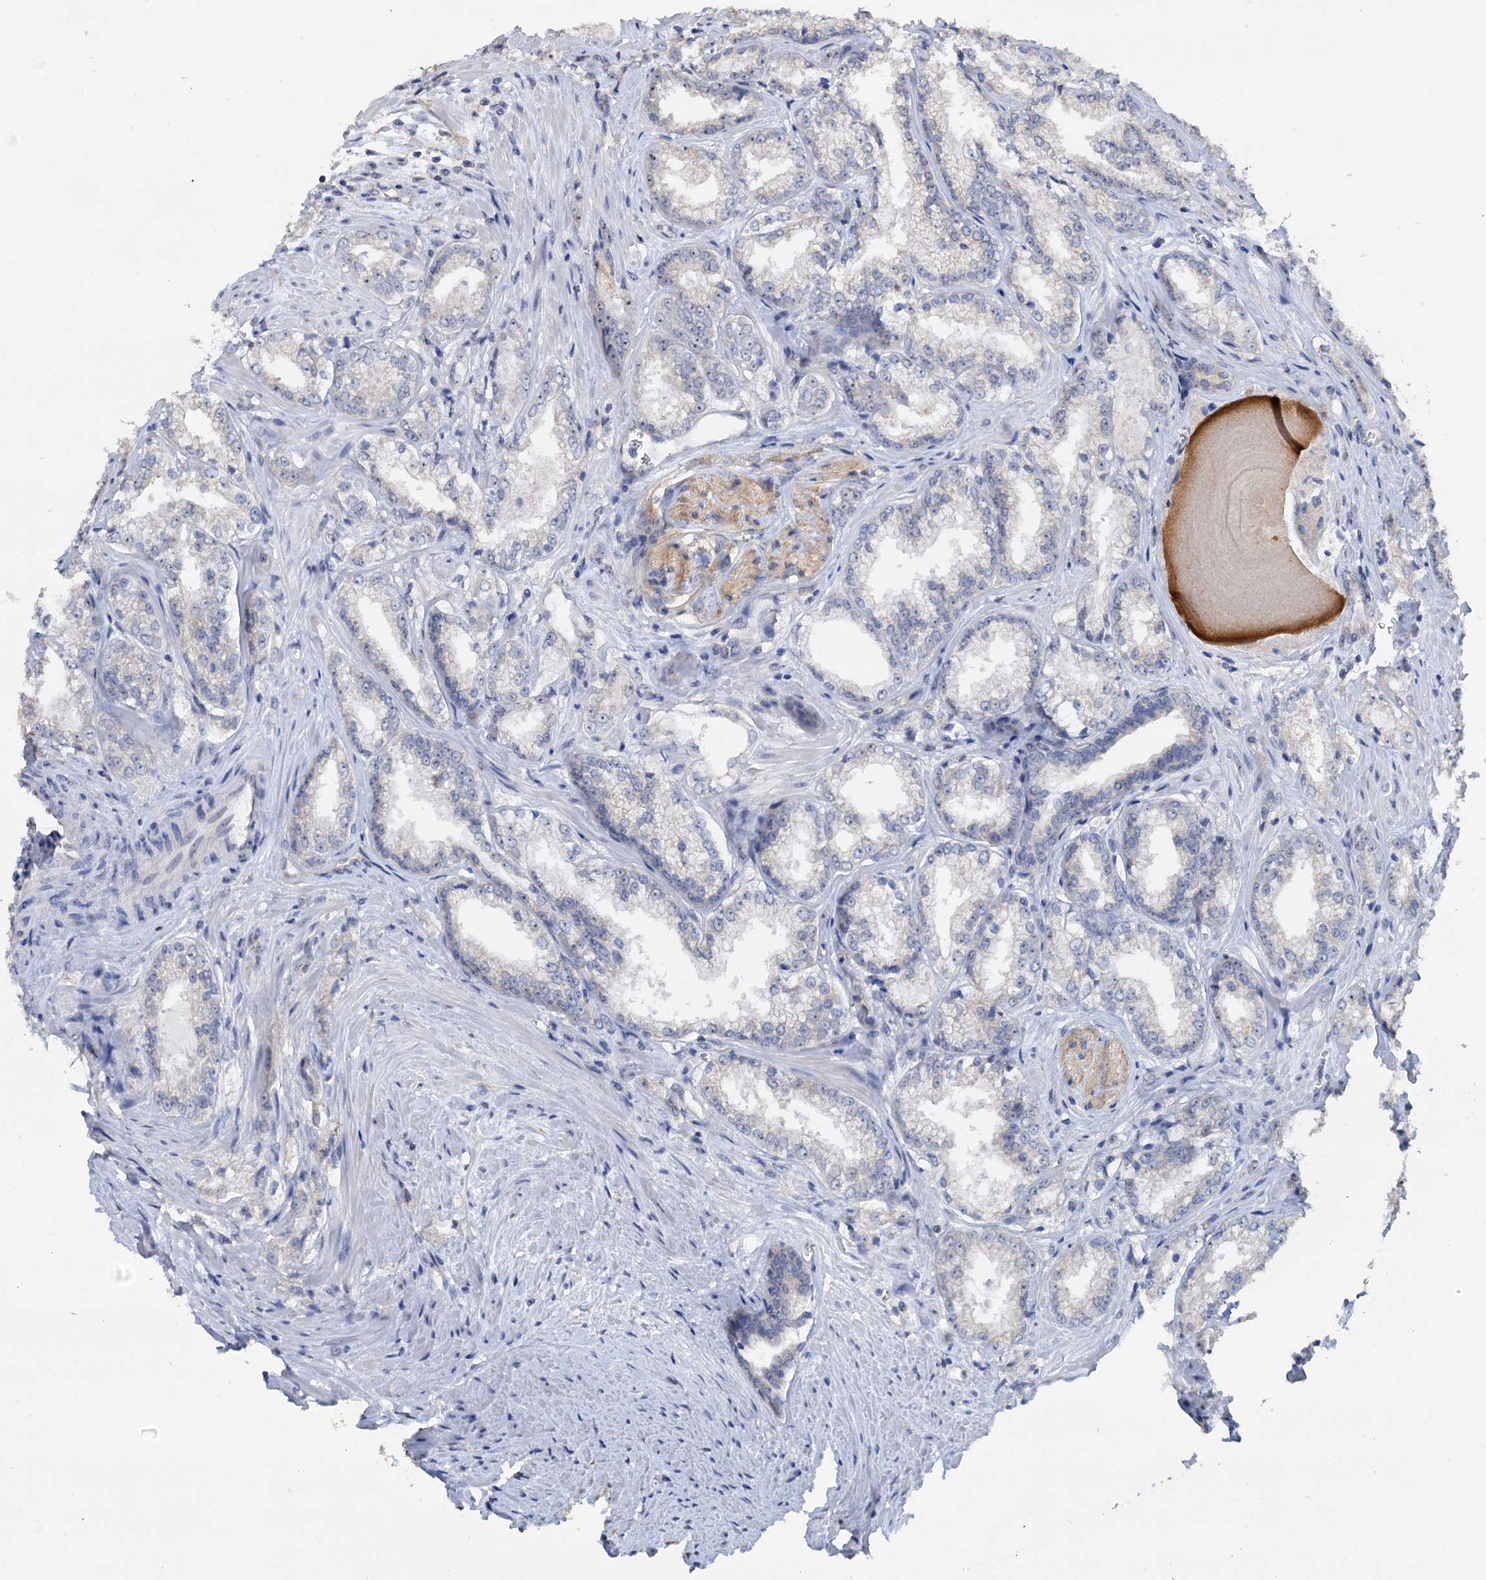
{"staining": {"intensity": "negative", "quantity": "none", "location": "none"}, "tissue": "prostate cancer", "cell_type": "Tumor cells", "image_type": "cancer", "snomed": [{"axis": "morphology", "description": "Adenocarcinoma, Low grade"}, {"axis": "topography", "description": "Prostate"}], "caption": "A histopathology image of prostate cancer stained for a protein reveals no brown staining in tumor cells.", "gene": "C2CD3", "patient": {"sex": "male", "age": 47}}